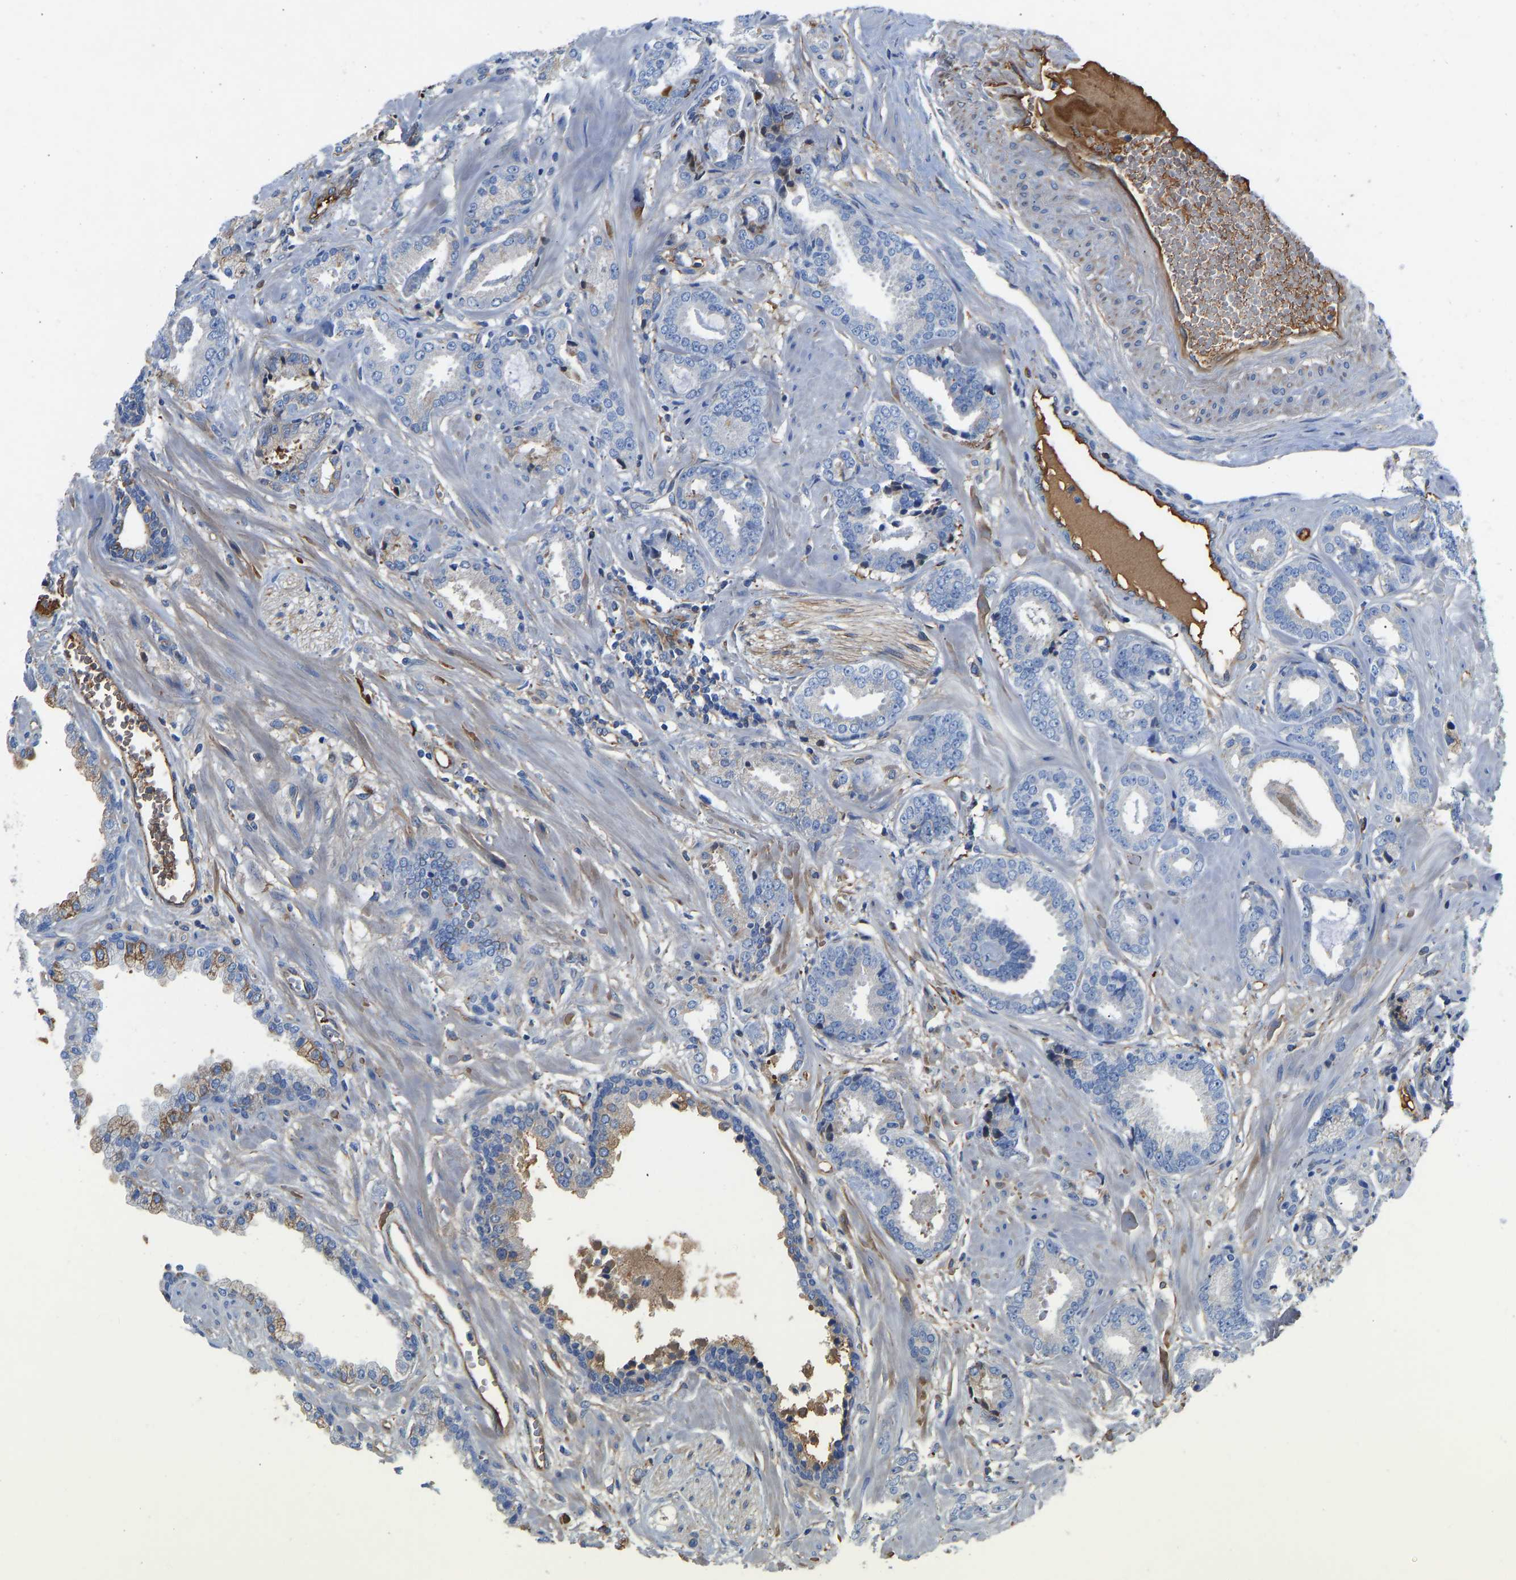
{"staining": {"intensity": "negative", "quantity": "none", "location": "none"}, "tissue": "prostate cancer", "cell_type": "Tumor cells", "image_type": "cancer", "snomed": [{"axis": "morphology", "description": "Adenocarcinoma, Low grade"}, {"axis": "topography", "description": "Prostate"}], "caption": "Immunohistochemical staining of human prostate adenocarcinoma (low-grade) demonstrates no significant positivity in tumor cells. (DAB immunohistochemistry (IHC) with hematoxylin counter stain).", "gene": "HSPG2", "patient": {"sex": "male", "age": 53}}